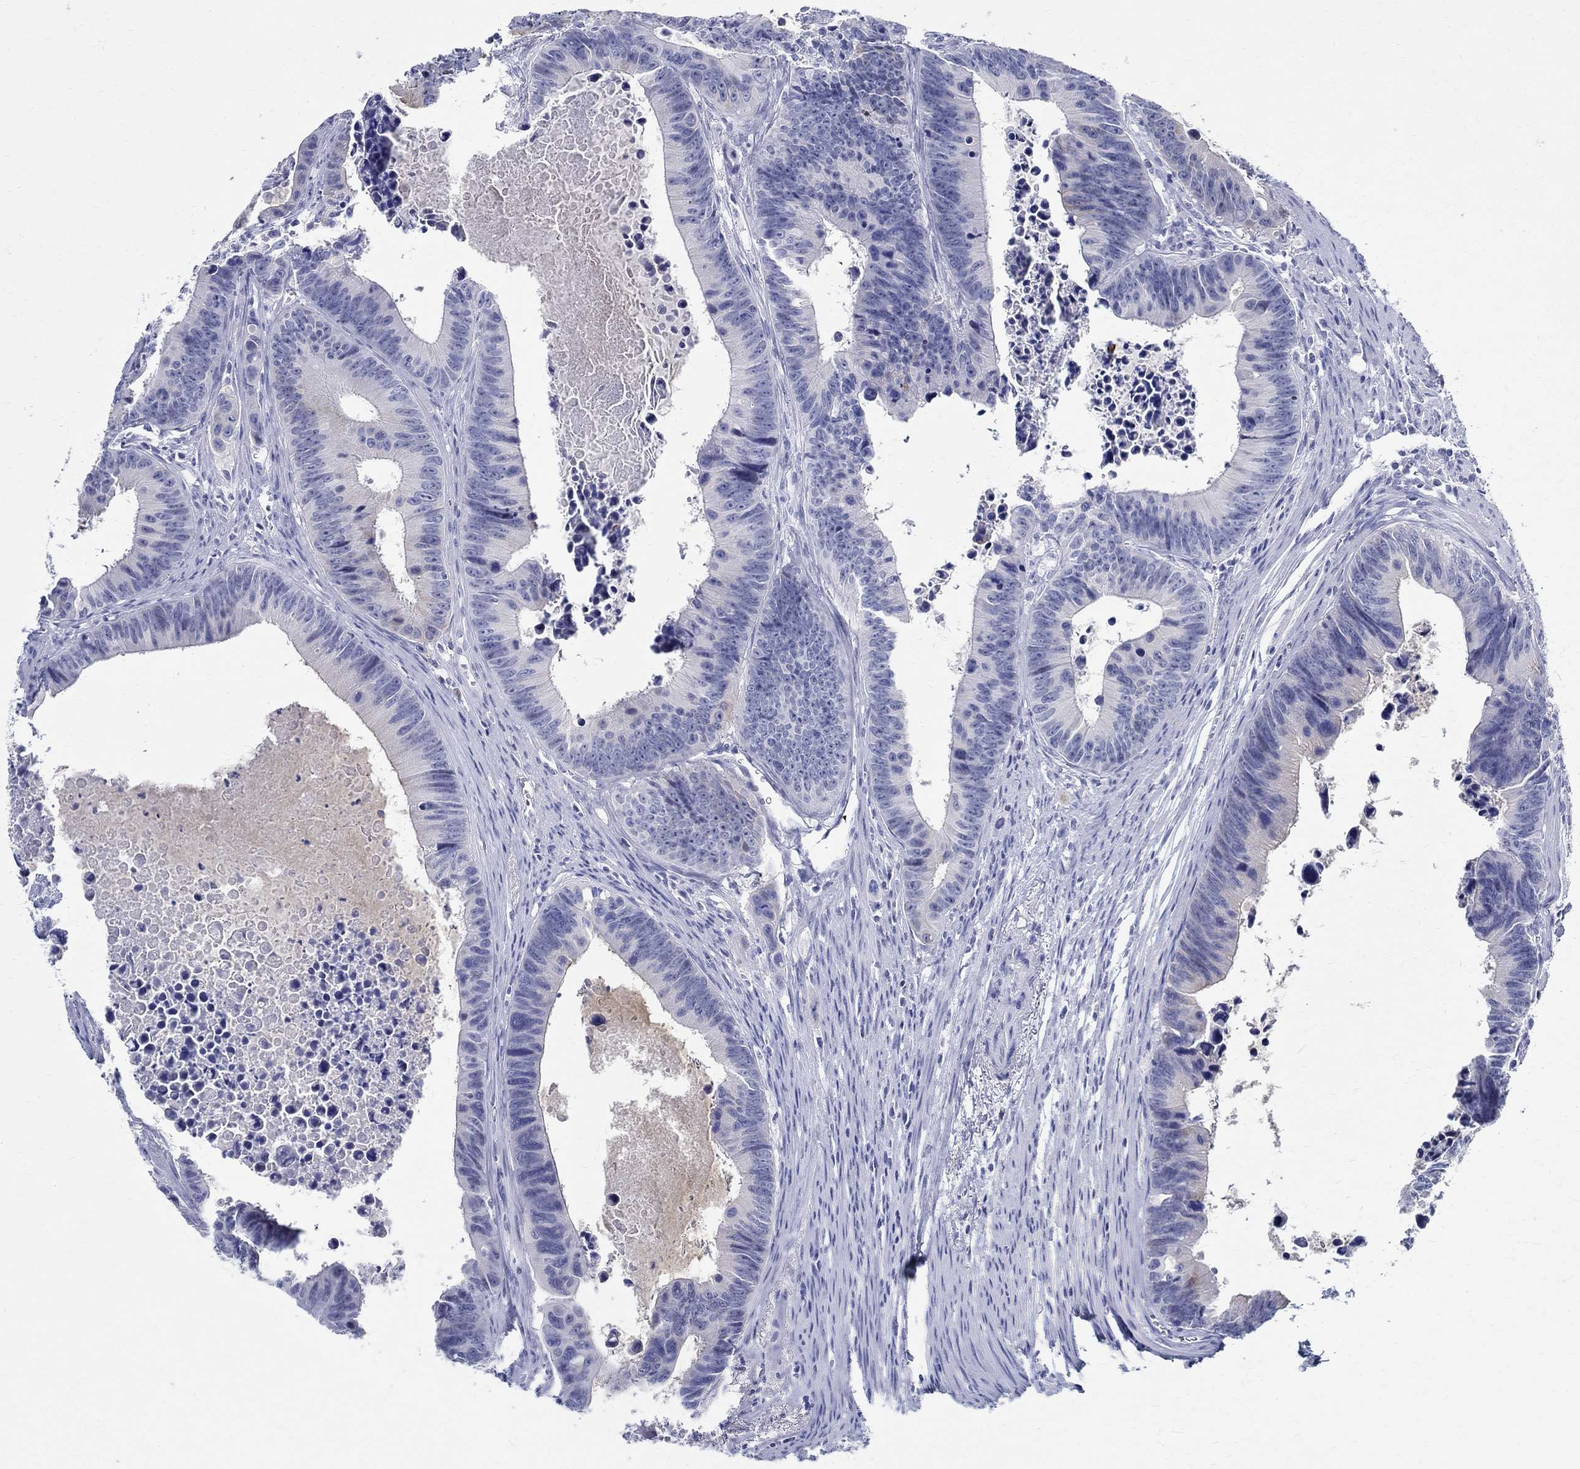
{"staining": {"intensity": "negative", "quantity": "none", "location": "none"}, "tissue": "colorectal cancer", "cell_type": "Tumor cells", "image_type": "cancer", "snomed": [{"axis": "morphology", "description": "Adenocarcinoma, NOS"}, {"axis": "topography", "description": "Colon"}], "caption": "This histopathology image is of colorectal adenocarcinoma stained with IHC to label a protein in brown with the nuclei are counter-stained blue. There is no positivity in tumor cells. (DAB (3,3'-diaminobenzidine) immunohistochemistry, high magnification).", "gene": "BSPRY", "patient": {"sex": "female", "age": 87}}